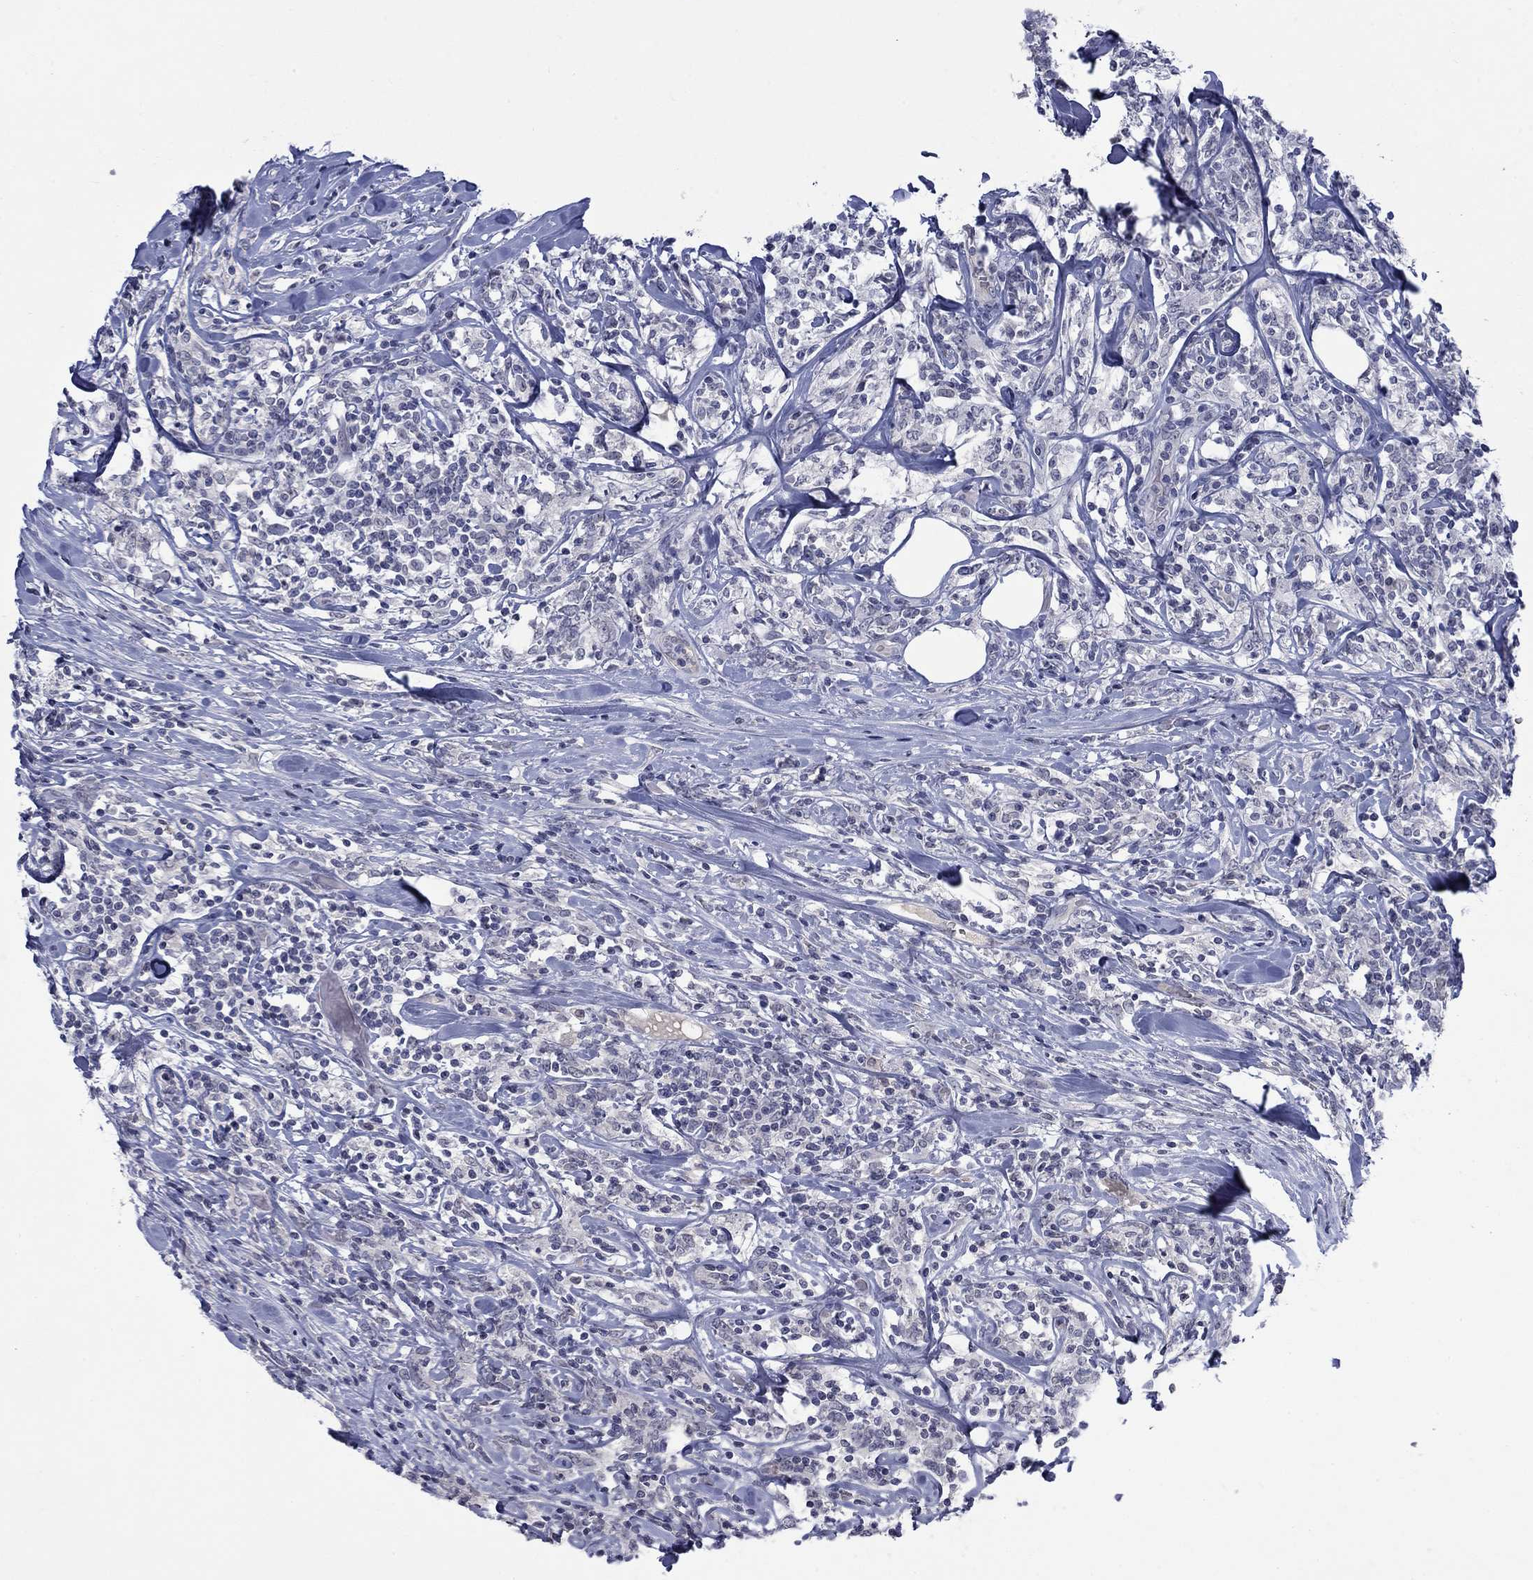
{"staining": {"intensity": "negative", "quantity": "none", "location": "none"}, "tissue": "lymphoma", "cell_type": "Tumor cells", "image_type": "cancer", "snomed": [{"axis": "morphology", "description": "Malignant lymphoma, non-Hodgkin's type, High grade"}, {"axis": "topography", "description": "Lymph node"}], "caption": "Image shows no protein positivity in tumor cells of lymphoma tissue.", "gene": "NSMF", "patient": {"sex": "female", "age": 84}}